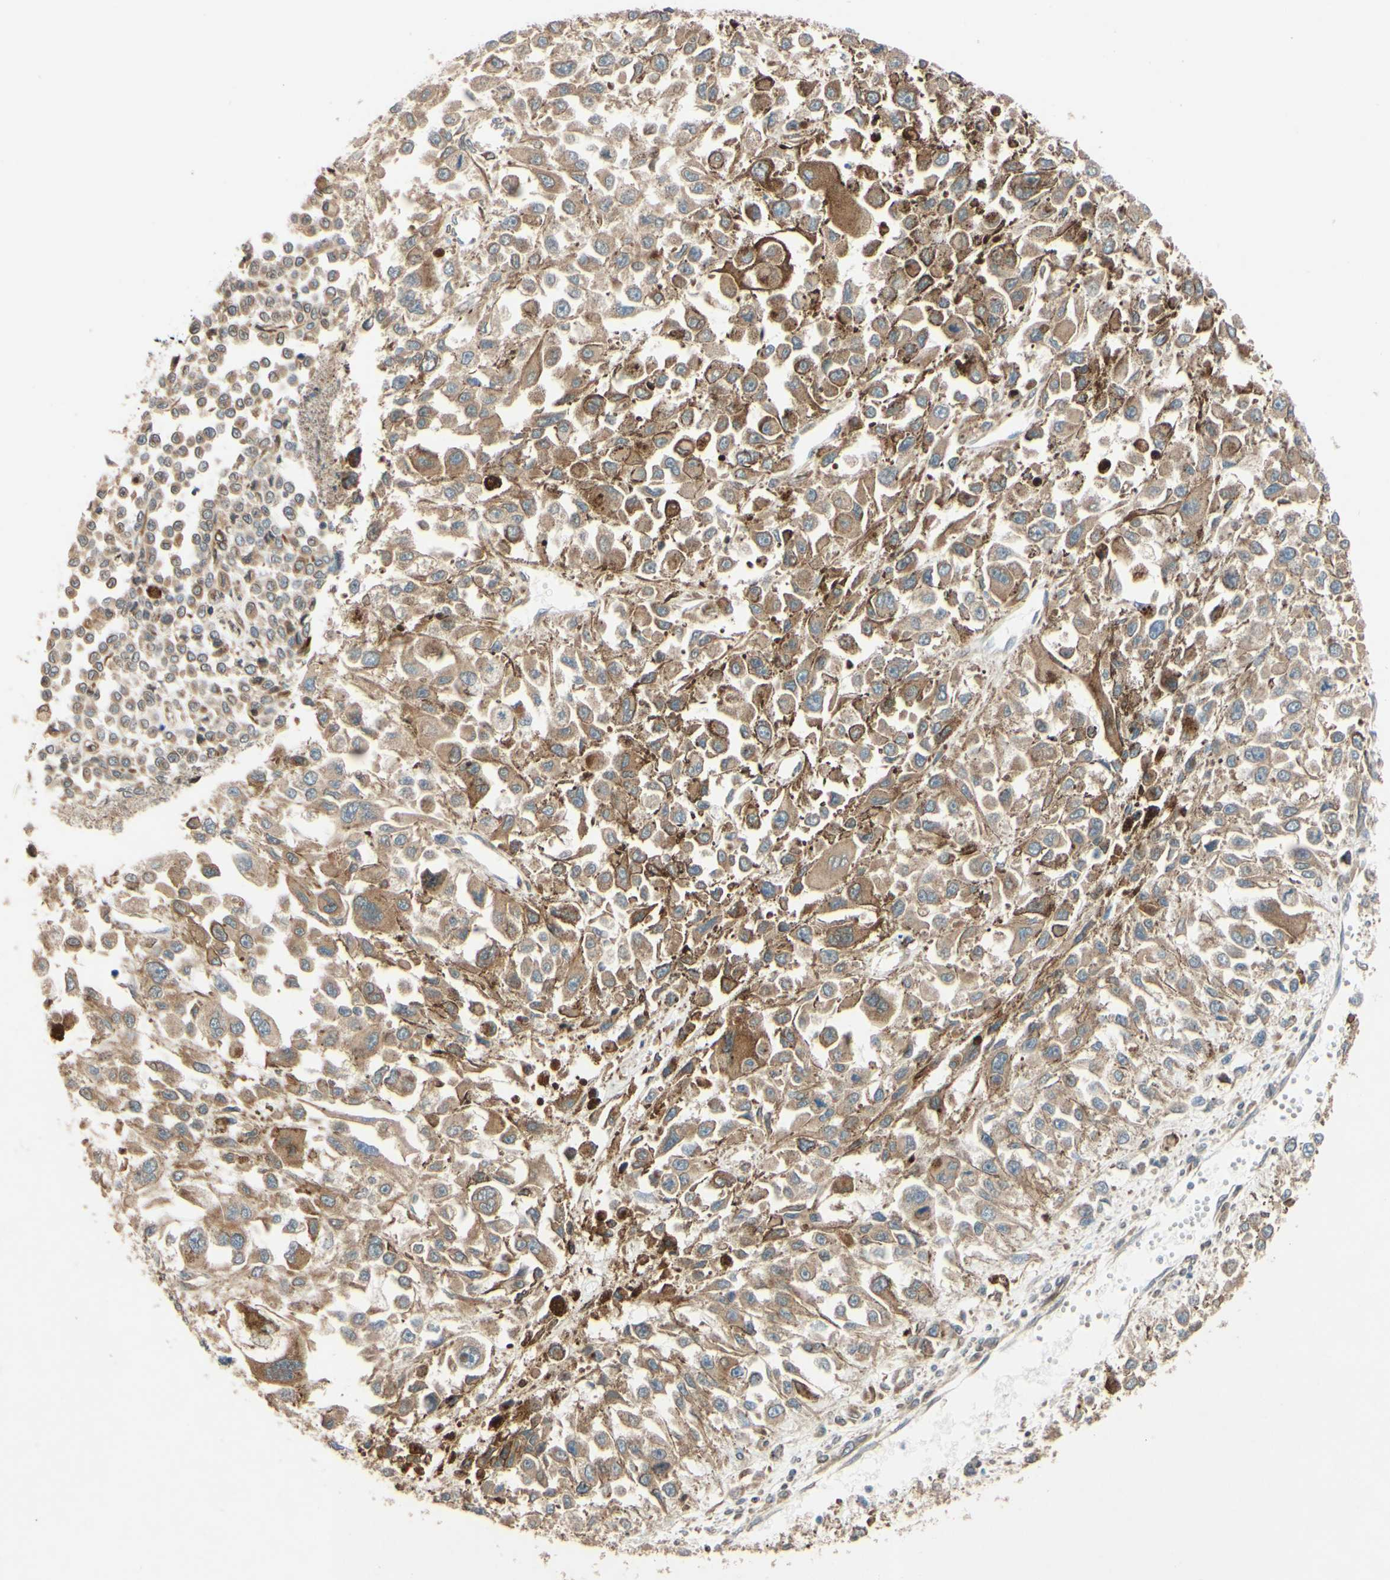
{"staining": {"intensity": "moderate", "quantity": ">75%", "location": "cytoplasmic/membranous"}, "tissue": "melanoma", "cell_type": "Tumor cells", "image_type": "cancer", "snomed": [{"axis": "morphology", "description": "Malignant melanoma, Metastatic site"}, {"axis": "topography", "description": "Lymph node"}], "caption": "Brown immunohistochemical staining in human malignant melanoma (metastatic site) reveals moderate cytoplasmic/membranous staining in about >75% of tumor cells. Nuclei are stained in blue.", "gene": "PTPRU", "patient": {"sex": "male", "age": 59}}